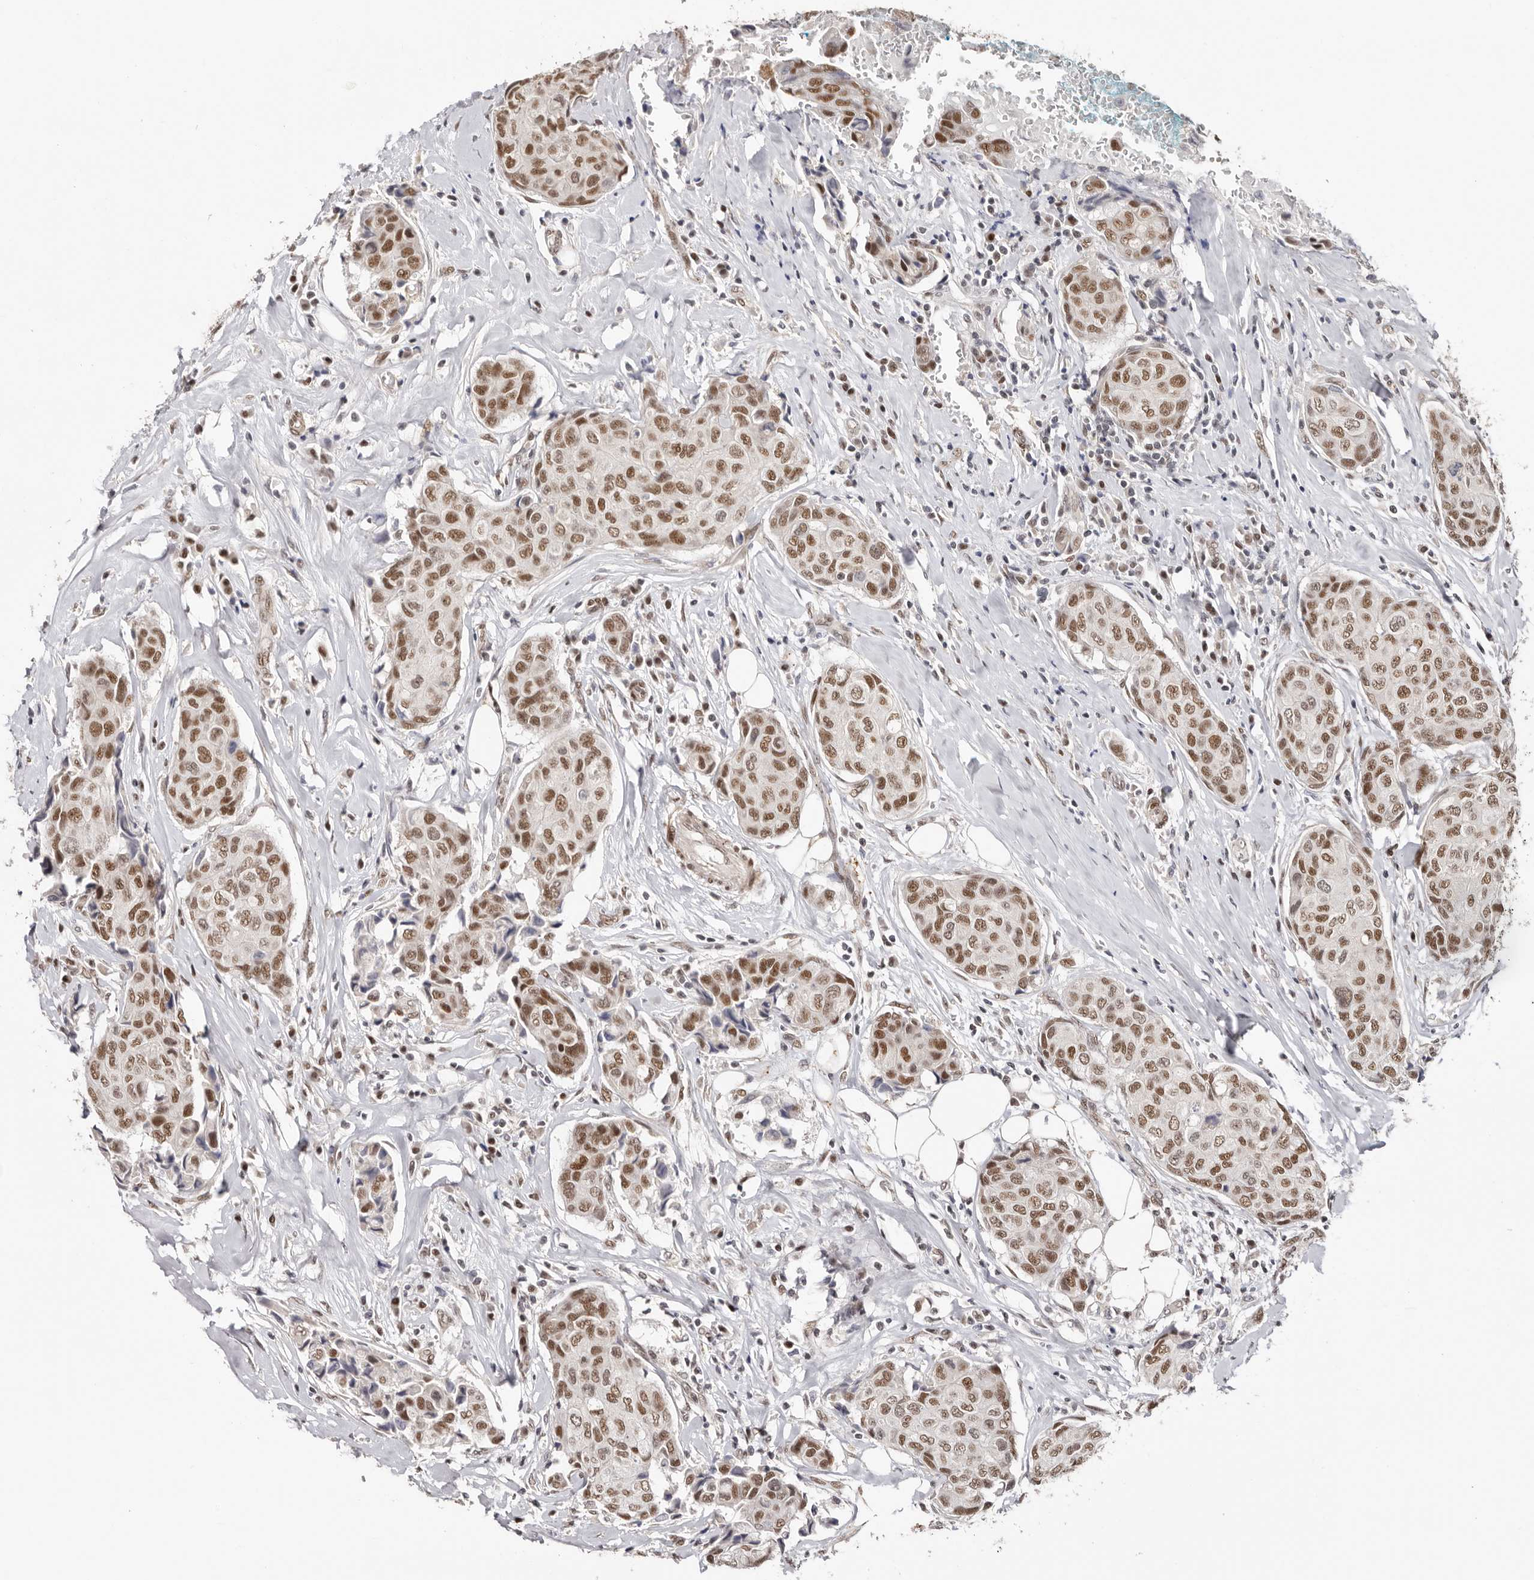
{"staining": {"intensity": "moderate", "quantity": ">75%", "location": "nuclear"}, "tissue": "breast cancer", "cell_type": "Tumor cells", "image_type": "cancer", "snomed": [{"axis": "morphology", "description": "Duct carcinoma"}, {"axis": "topography", "description": "Breast"}], "caption": "A brown stain labels moderate nuclear staining of a protein in breast infiltrating ductal carcinoma tumor cells.", "gene": "SMAD7", "patient": {"sex": "female", "age": 80}}